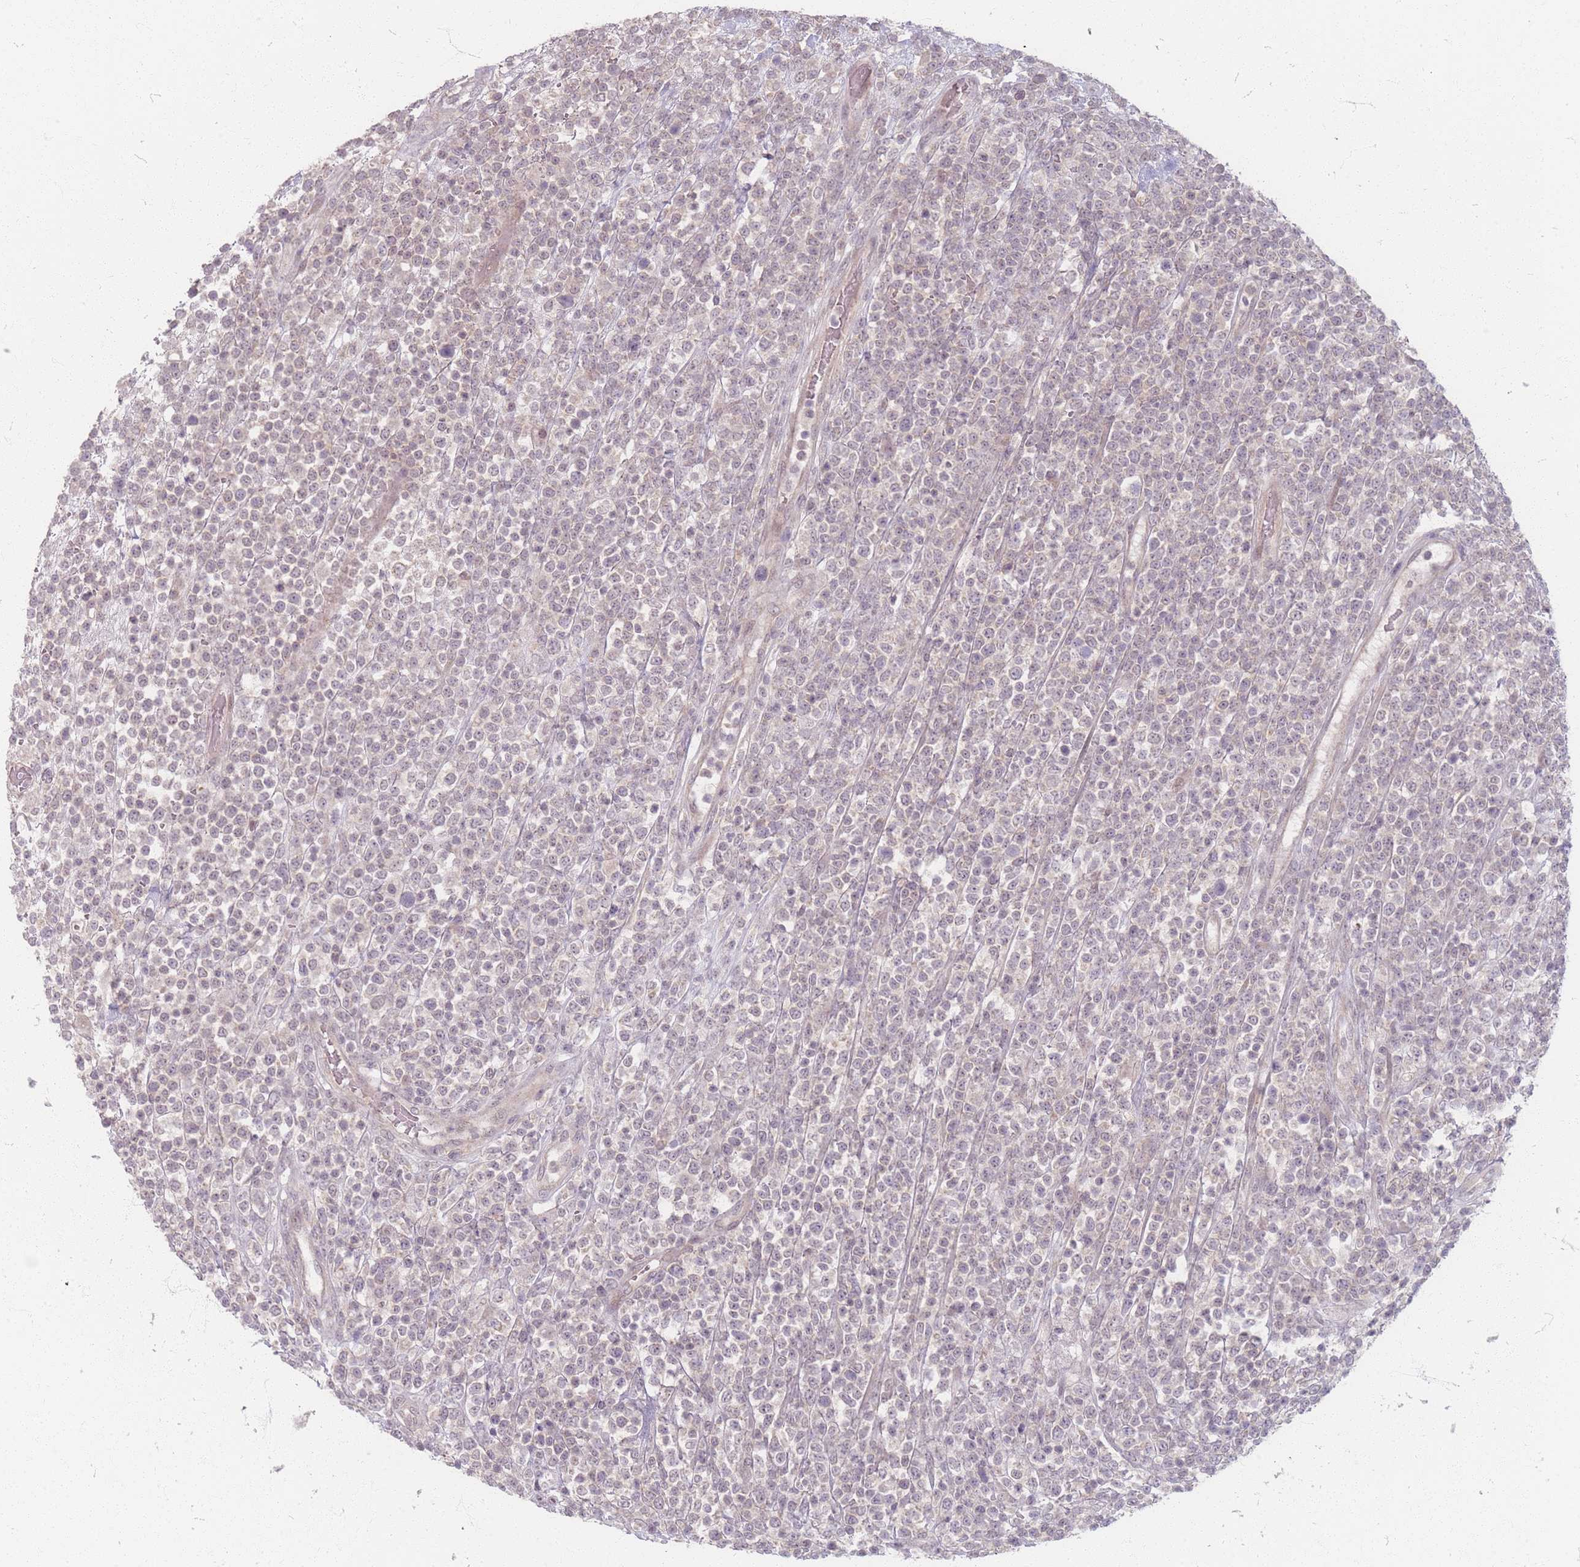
{"staining": {"intensity": "negative", "quantity": "none", "location": "none"}, "tissue": "lymphoma", "cell_type": "Tumor cells", "image_type": "cancer", "snomed": [{"axis": "morphology", "description": "Malignant lymphoma, non-Hodgkin's type, High grade"}, {"axis": "topography", "description": "Colon"}], "caption": "This is a image of IHC staining of malignant lymphoma, non-Hodgkin's type (high-grade), which shows no positivity in tumor cells.", "gene": "GABRA6", "patient": {"sex": "female", "age": 53}}